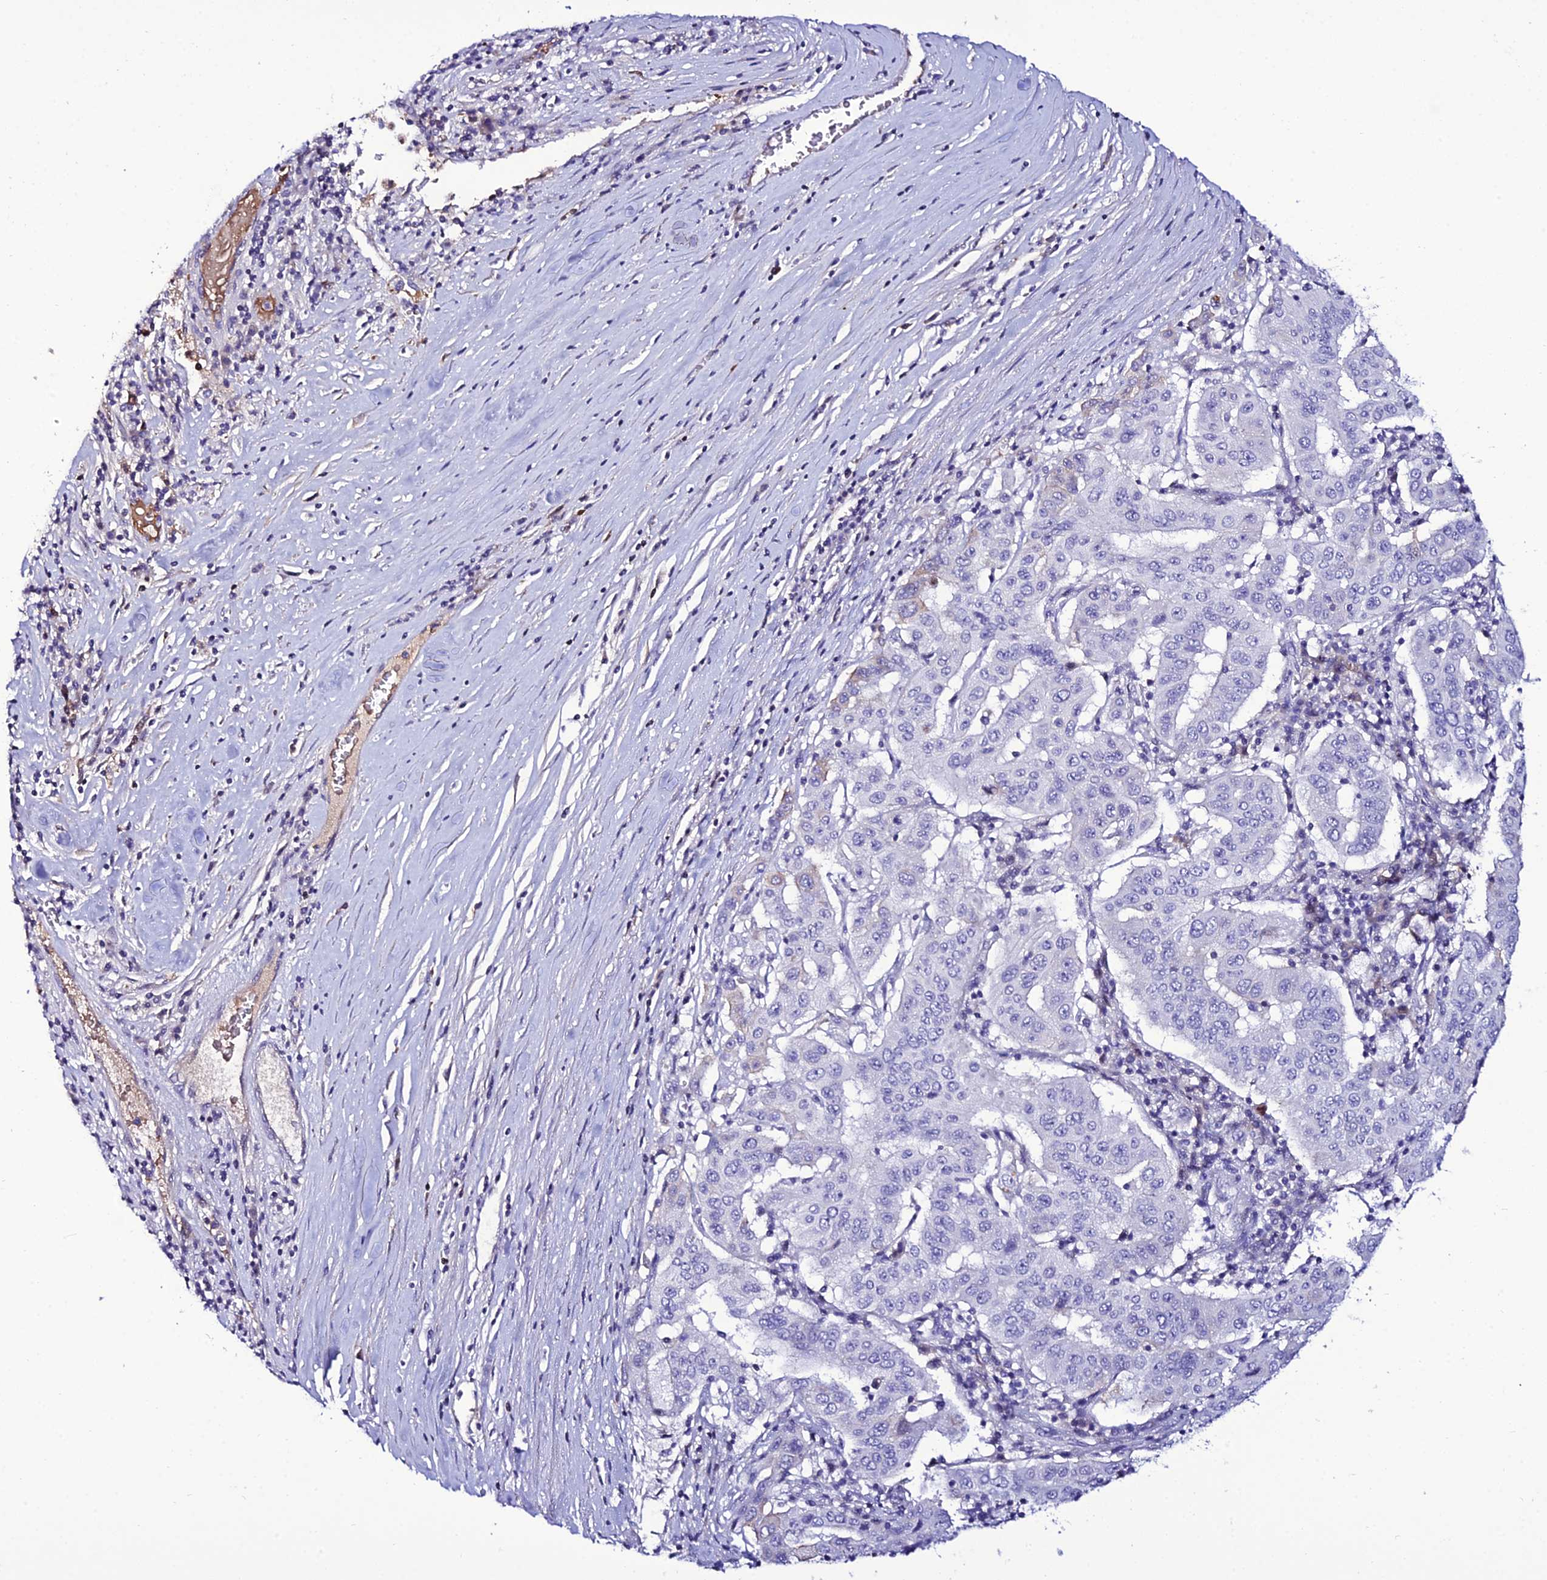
{"staining": {"intensity": "negative", "quantity": "none", "location": "none"}, "tissue": "pancreatic cancer", "cell_type": "Tumor cells", "image_type": "cancer", "snomed": [{"axis": "morphology", "description": "Adenocarcinoma, NOS"}, {"axis": "topography", "description": "Pancreas"}], "caption": "This image is of pancreatic cancer stained with IHC to label a protein in brown with the nuclei are counter-stained blue. There is no expression in tumor cells.", "gene": "DEFB132", "patient": {"sex": "male", "age": 63}}